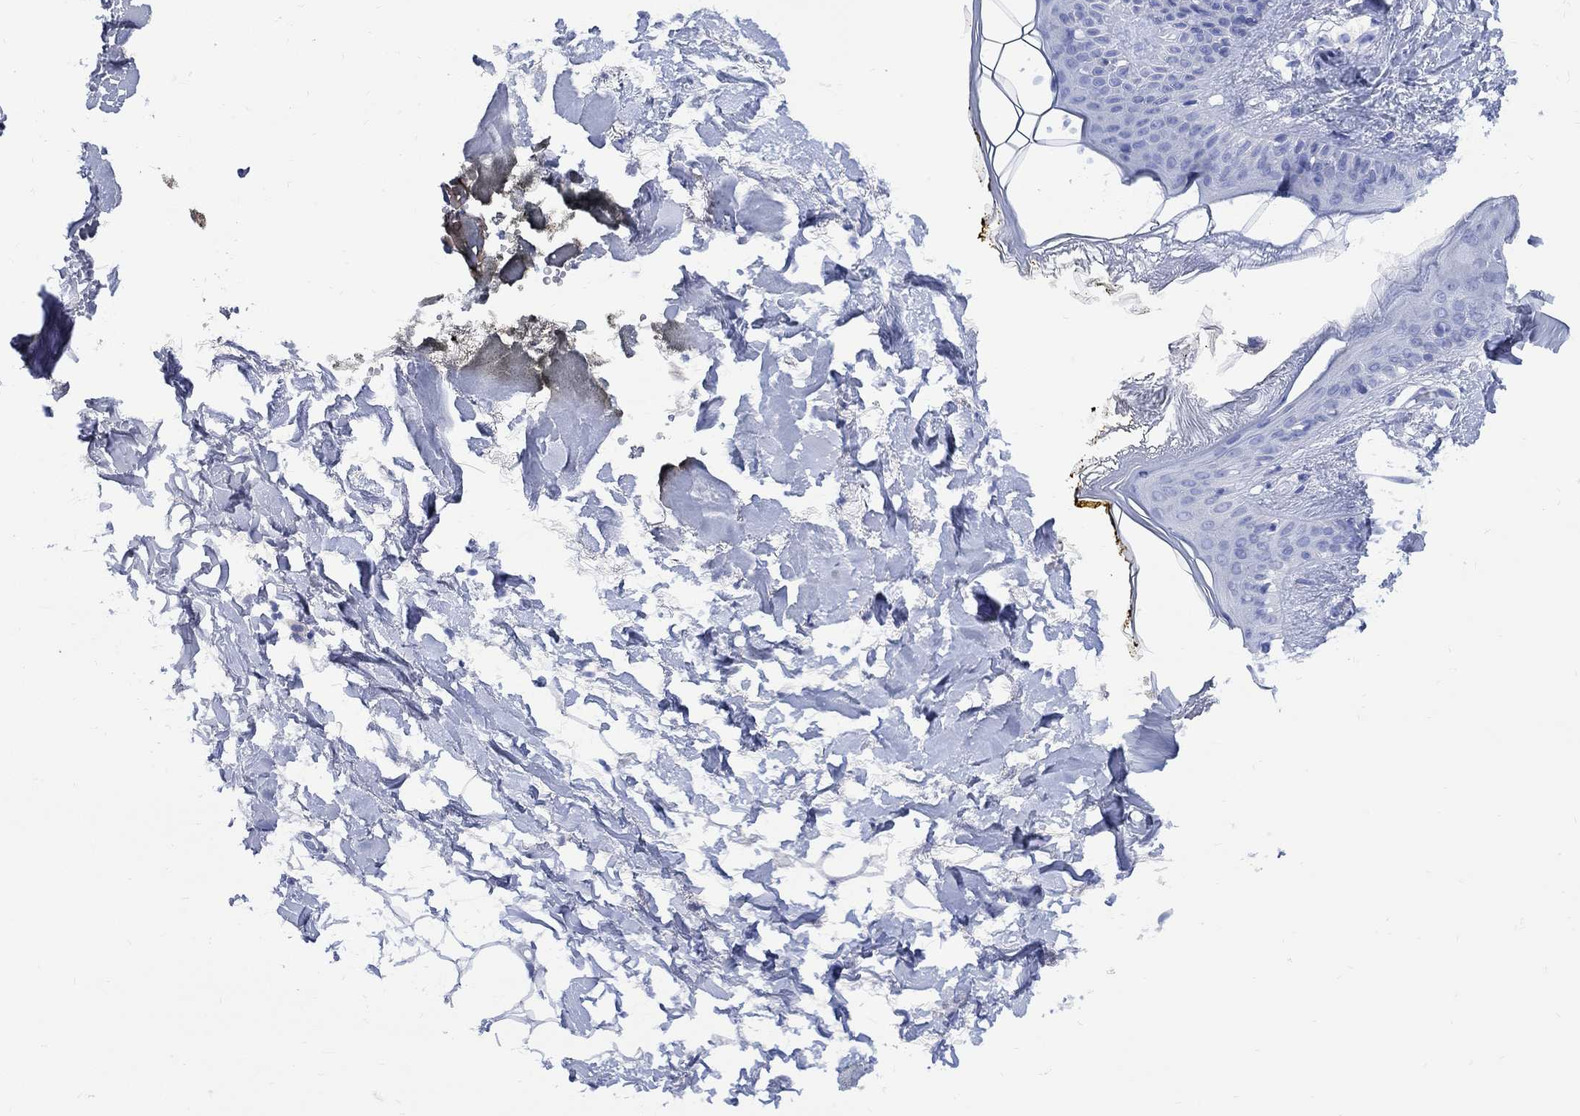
{"staining": {"intensity": "negative", "quantity": "none", "location": "none"}, "tissue": "skin", "cell_type": "Fibroblasts", "image_type": "normal", "snomed": [{"axis": "morphology", "description": "Normal tissue, NOS"}, {"axis": "topography", "description": "Skin"}], "caption": "The image exhibits no significant expression in fibroblasts of skin.", "gene": "MYL1", "patient": {"sex": "female", "age": 34}}